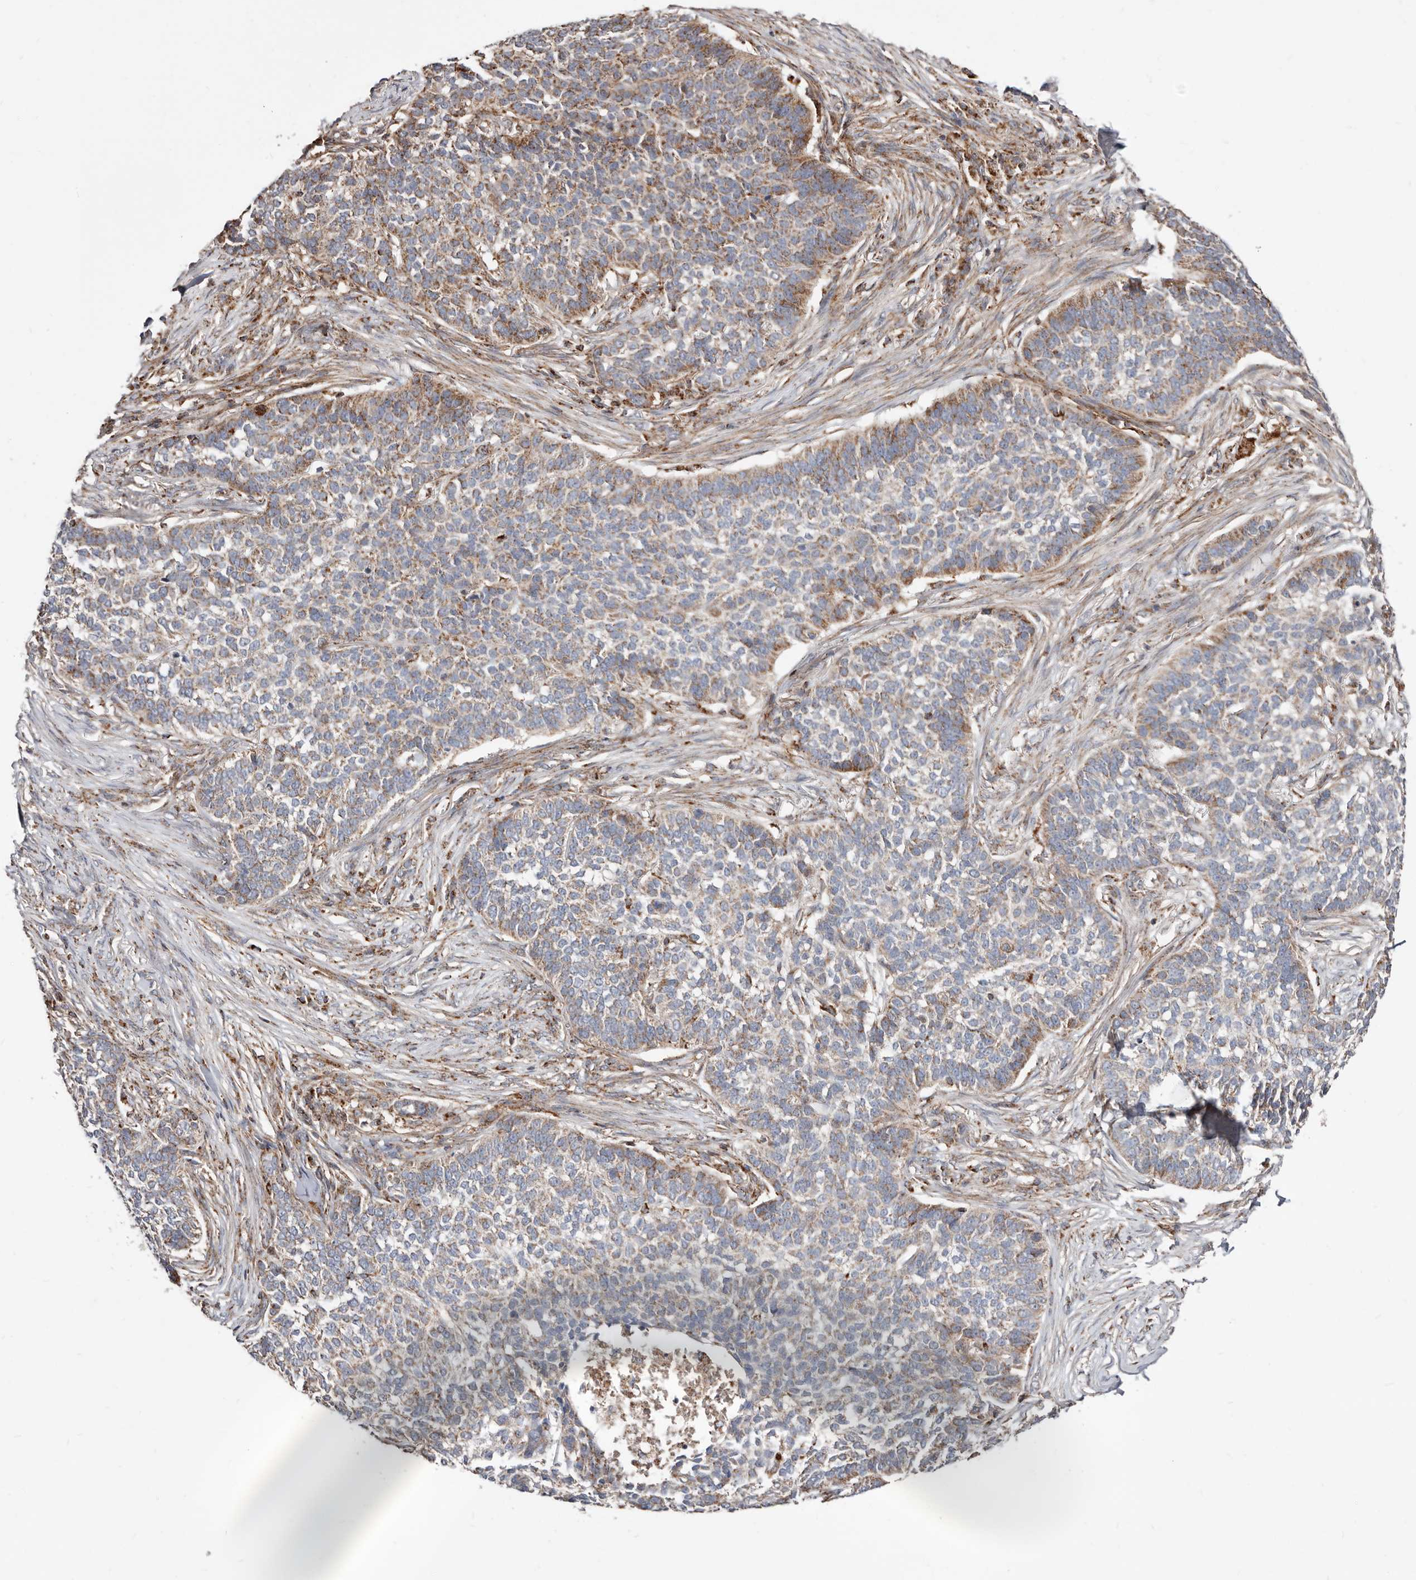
{"staining": {"intensity": "moderate", "quantity": "25%-75%", "location": "cytoplasmic/membranous"}, "tissue": "skin cancer", "cell_type": "Tumor cells", "image_type": "cancer", "snomed": [{"axis": "morphology", "description": "Basal cell carcinoma"}, {"axis": "topography", "description": "Skin"}], "caption": "Human basal cell carcinoma (skin) stained with a protein marker shows moderate staining in tumor cells.", "gene": "PRKACB", "patient": {"sex": "male", "age": 85}}